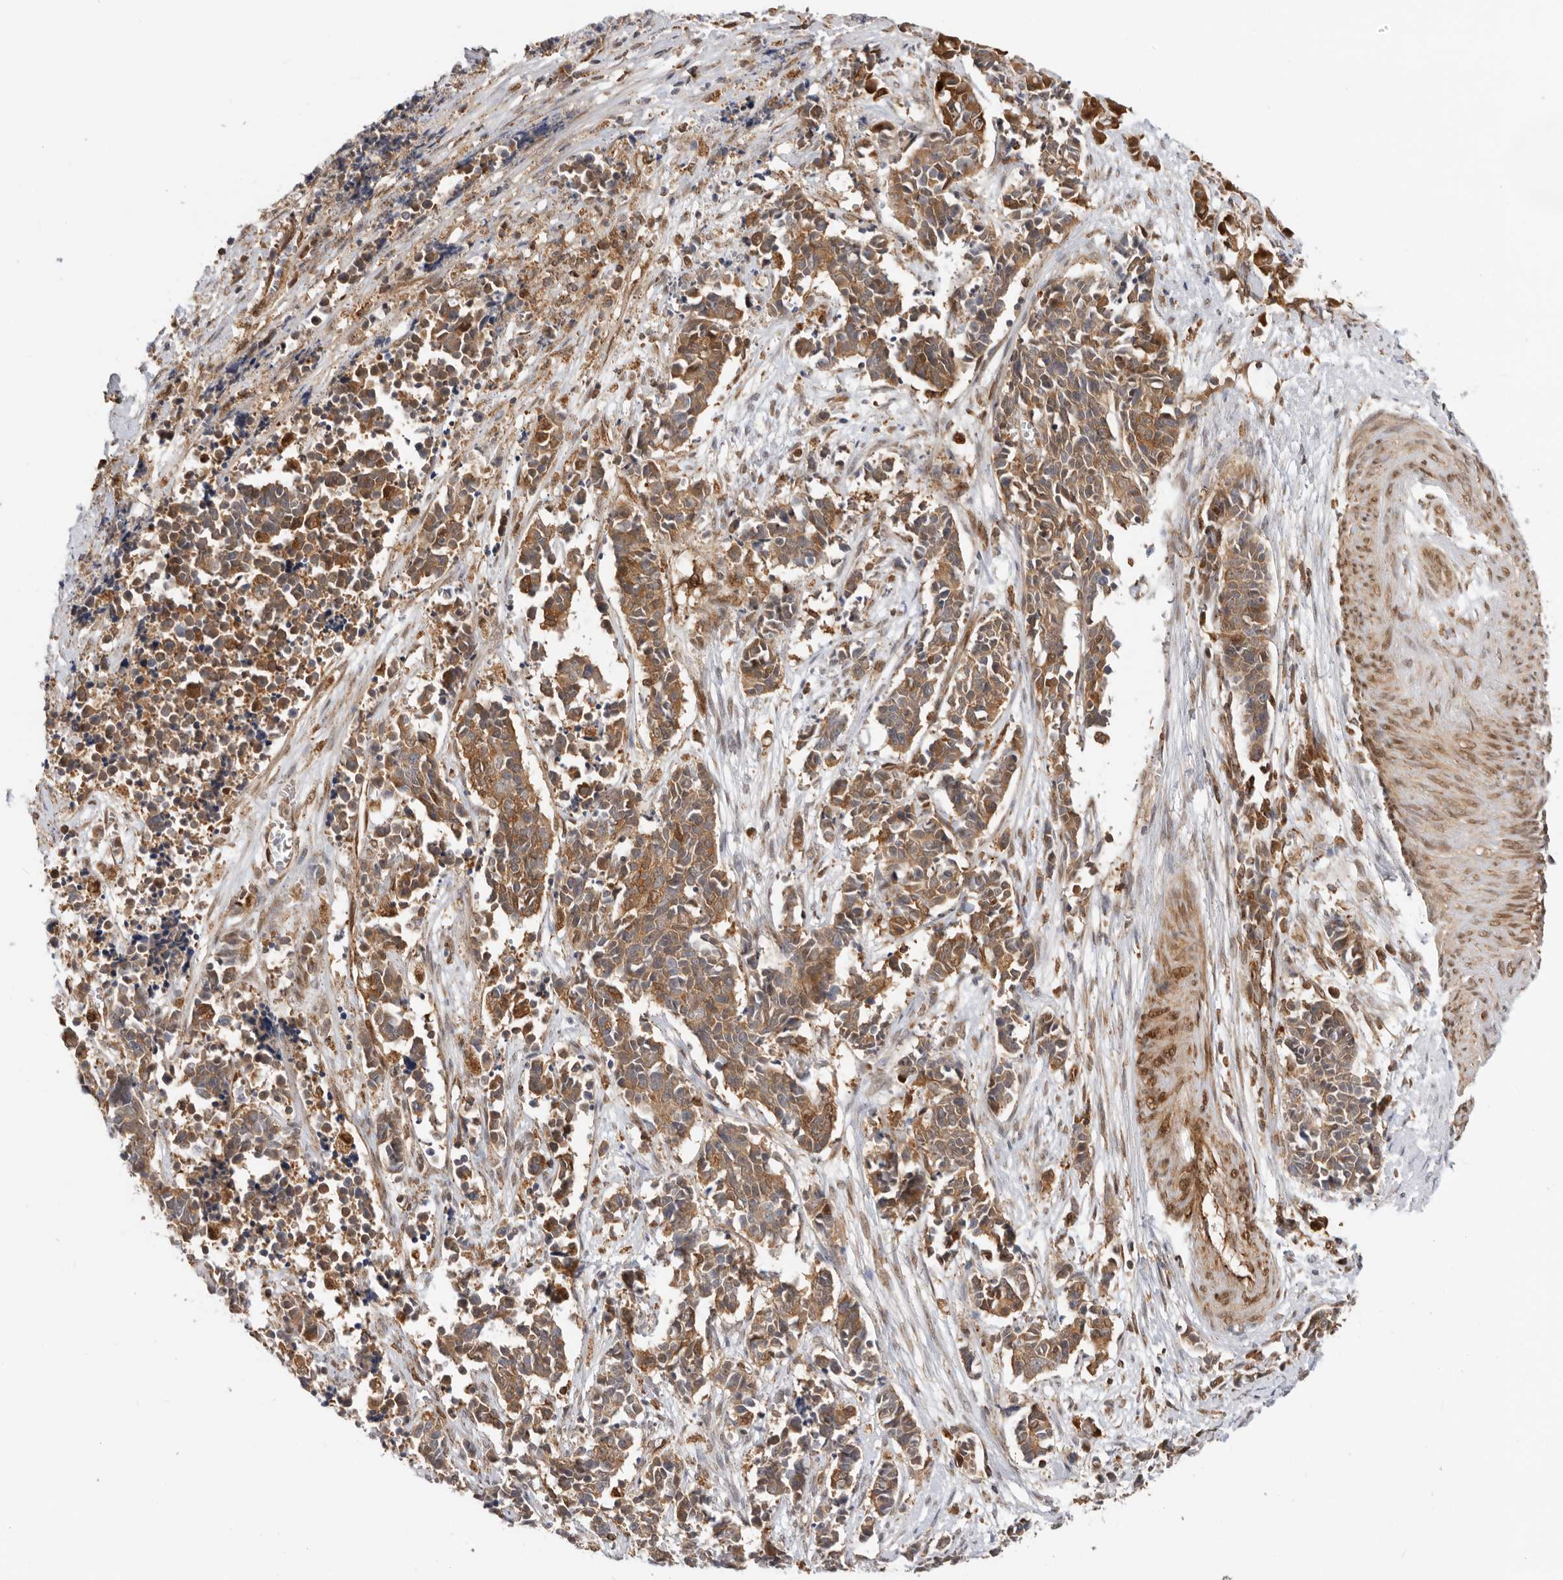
{"staining": {"intensity": "moderate", "quantity": ">75%", "location": "cytoplasmic/membranous"}, "tissue": "cervical cancer", "cell_type": "Tumor cells", "image_type": "cancer", "snomed": [{"axis": "morphology", "description": "Normal tissue, NOS"}, {"axis": "morphology", "description": "Squamous cell carcinoma, NOS"}, {"axis": "topography", "description": "Cervix"}], "caption": "Protein staining by immunohistochemistry reveals moderate cytoplasmic/membranous expression in about >75% of tumor cells in cervical cancer (squamous cell carcinoma). (DAB IHC, brown staining for protein, blue staining for nuclei).", "gene": "DCAF8", "patient": {"sex": "female", "age": 35}}